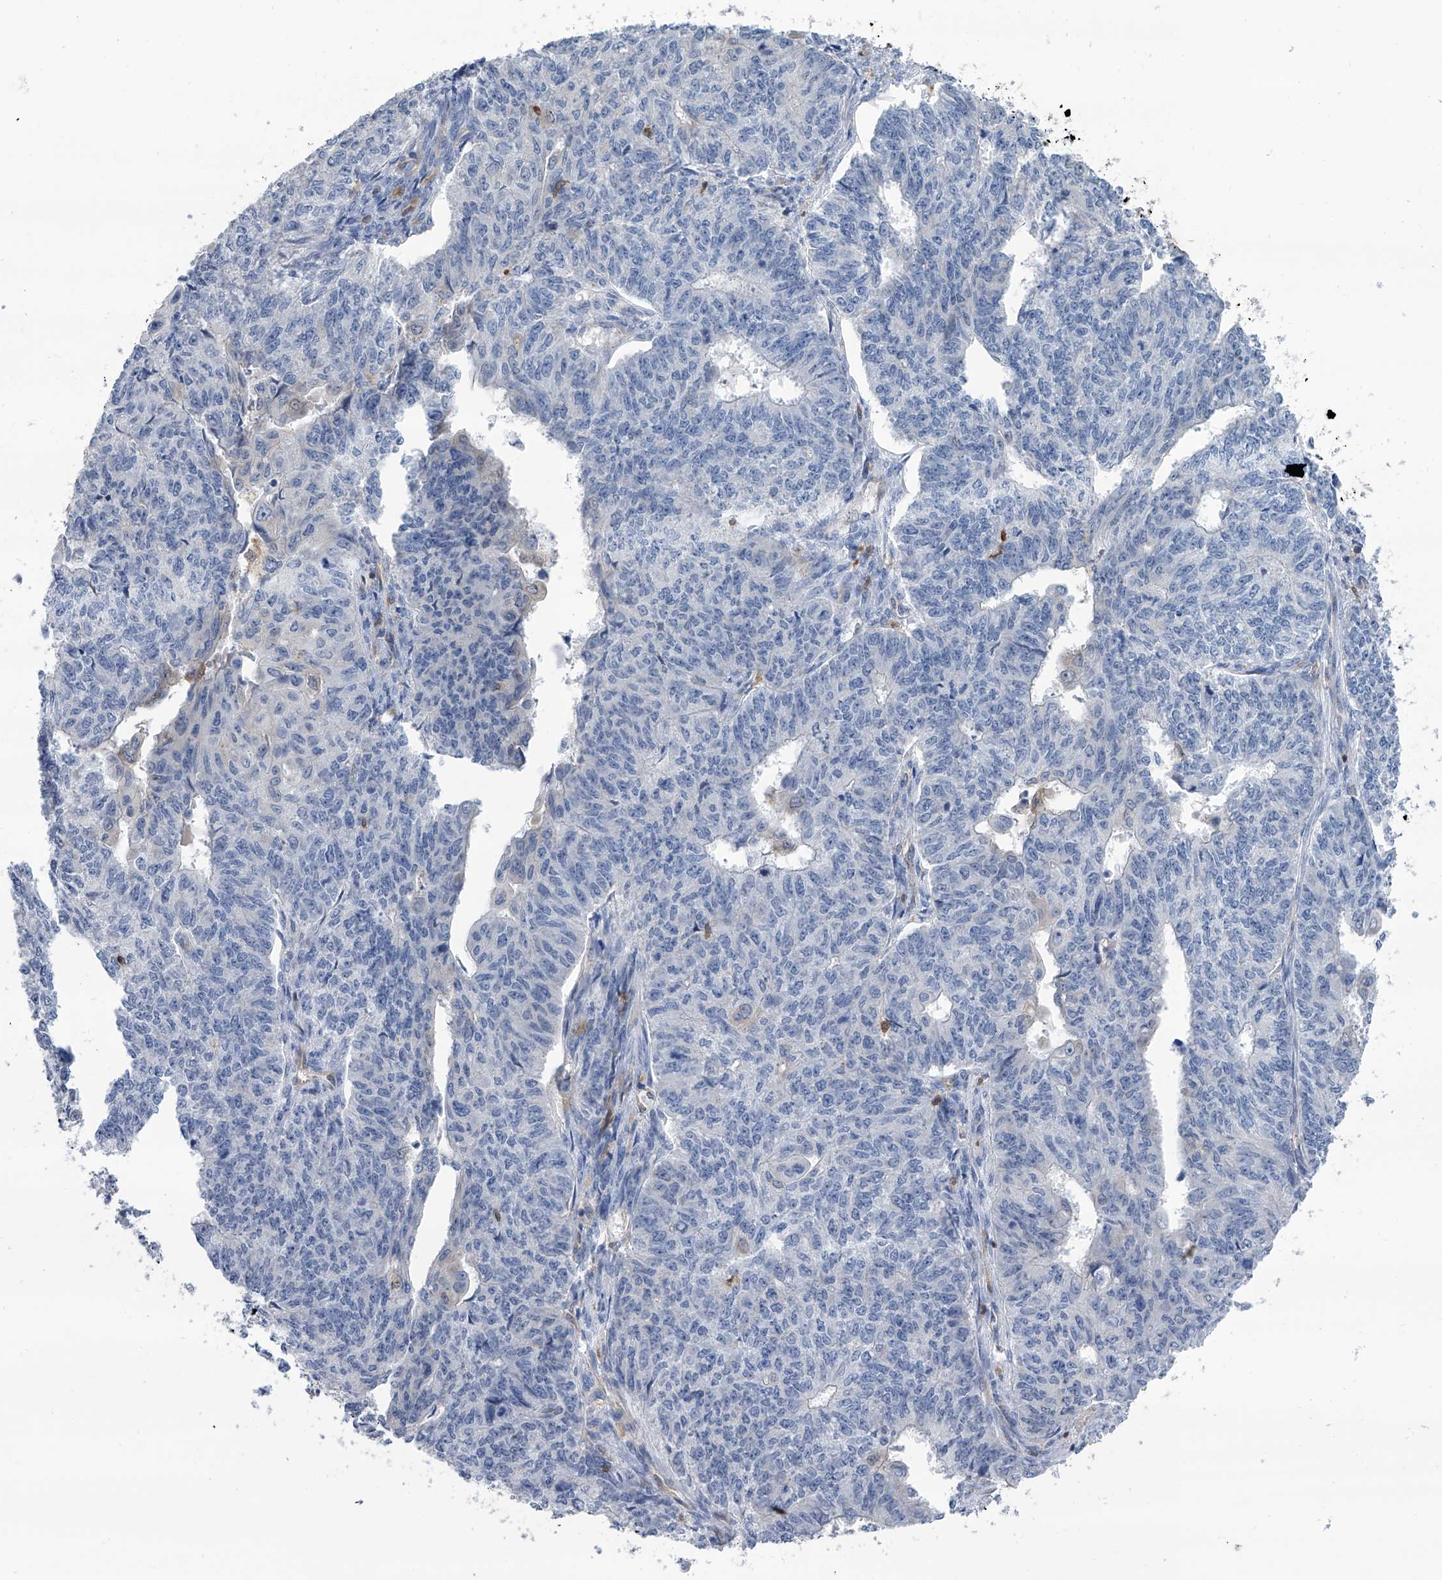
{"staining": {"intensity": "negative", "quantity": "none", "location": "none"}, "tissue": "endometrial cancer", "cell_type": "Tumor cells", "image_type": "cancer", "snomed": [{"axis": "morphology", "description": "Adenocarcinoma, NOS"}, {"axis": "topography", "description": "Endometrium"}], "caption": "Endometrial adenocarcinoma stained for a protein using IHC reveals no expression tumor cells.", "gene": "SERPINB9", "patient": {"sex": "female", "age": 32}}